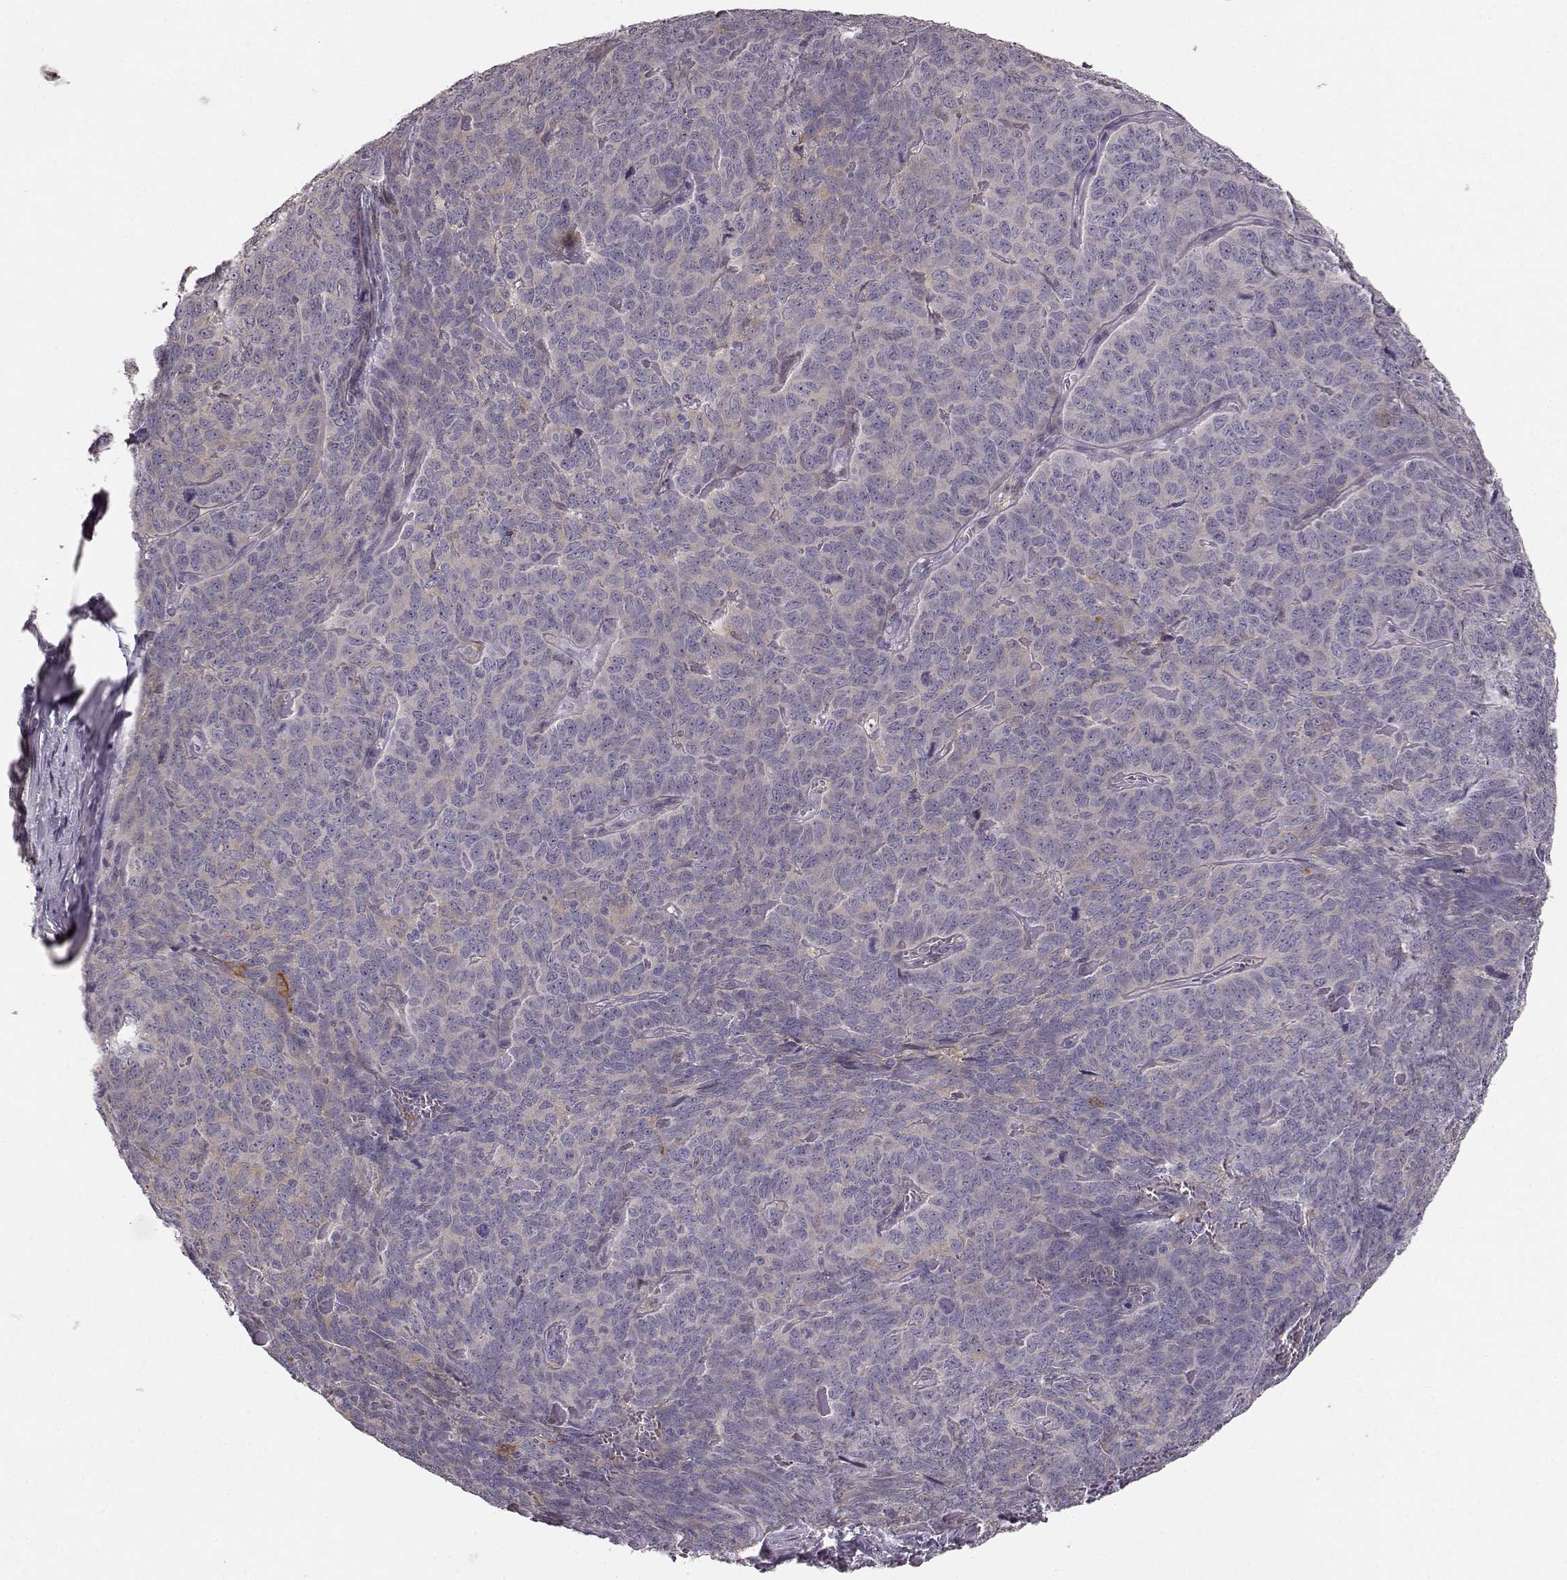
{"staining": {"intensity": "negative", "quantity": "none", "location": "none"}, "tissue": "skin cancer", "cell_type": "Tumor cells", "image_type": "cancer", "snomed": [{"axis": "morphology", "description": "Squamous cell carcinoma, NOS"}, {"axis": "topography", "description": "Skin"}, {"axis": "topography", "description": "Anal"}], "caption": "The photomicrograph shows no significant staining in tumor cells of skin cancer (squamous cell carcinoma). (DAB immunohistochemistry (IHC) visualized using brightfield microscopy, high magnification).", "gene": "GPR50", "patient": {"sex": "female", "age": 51}}